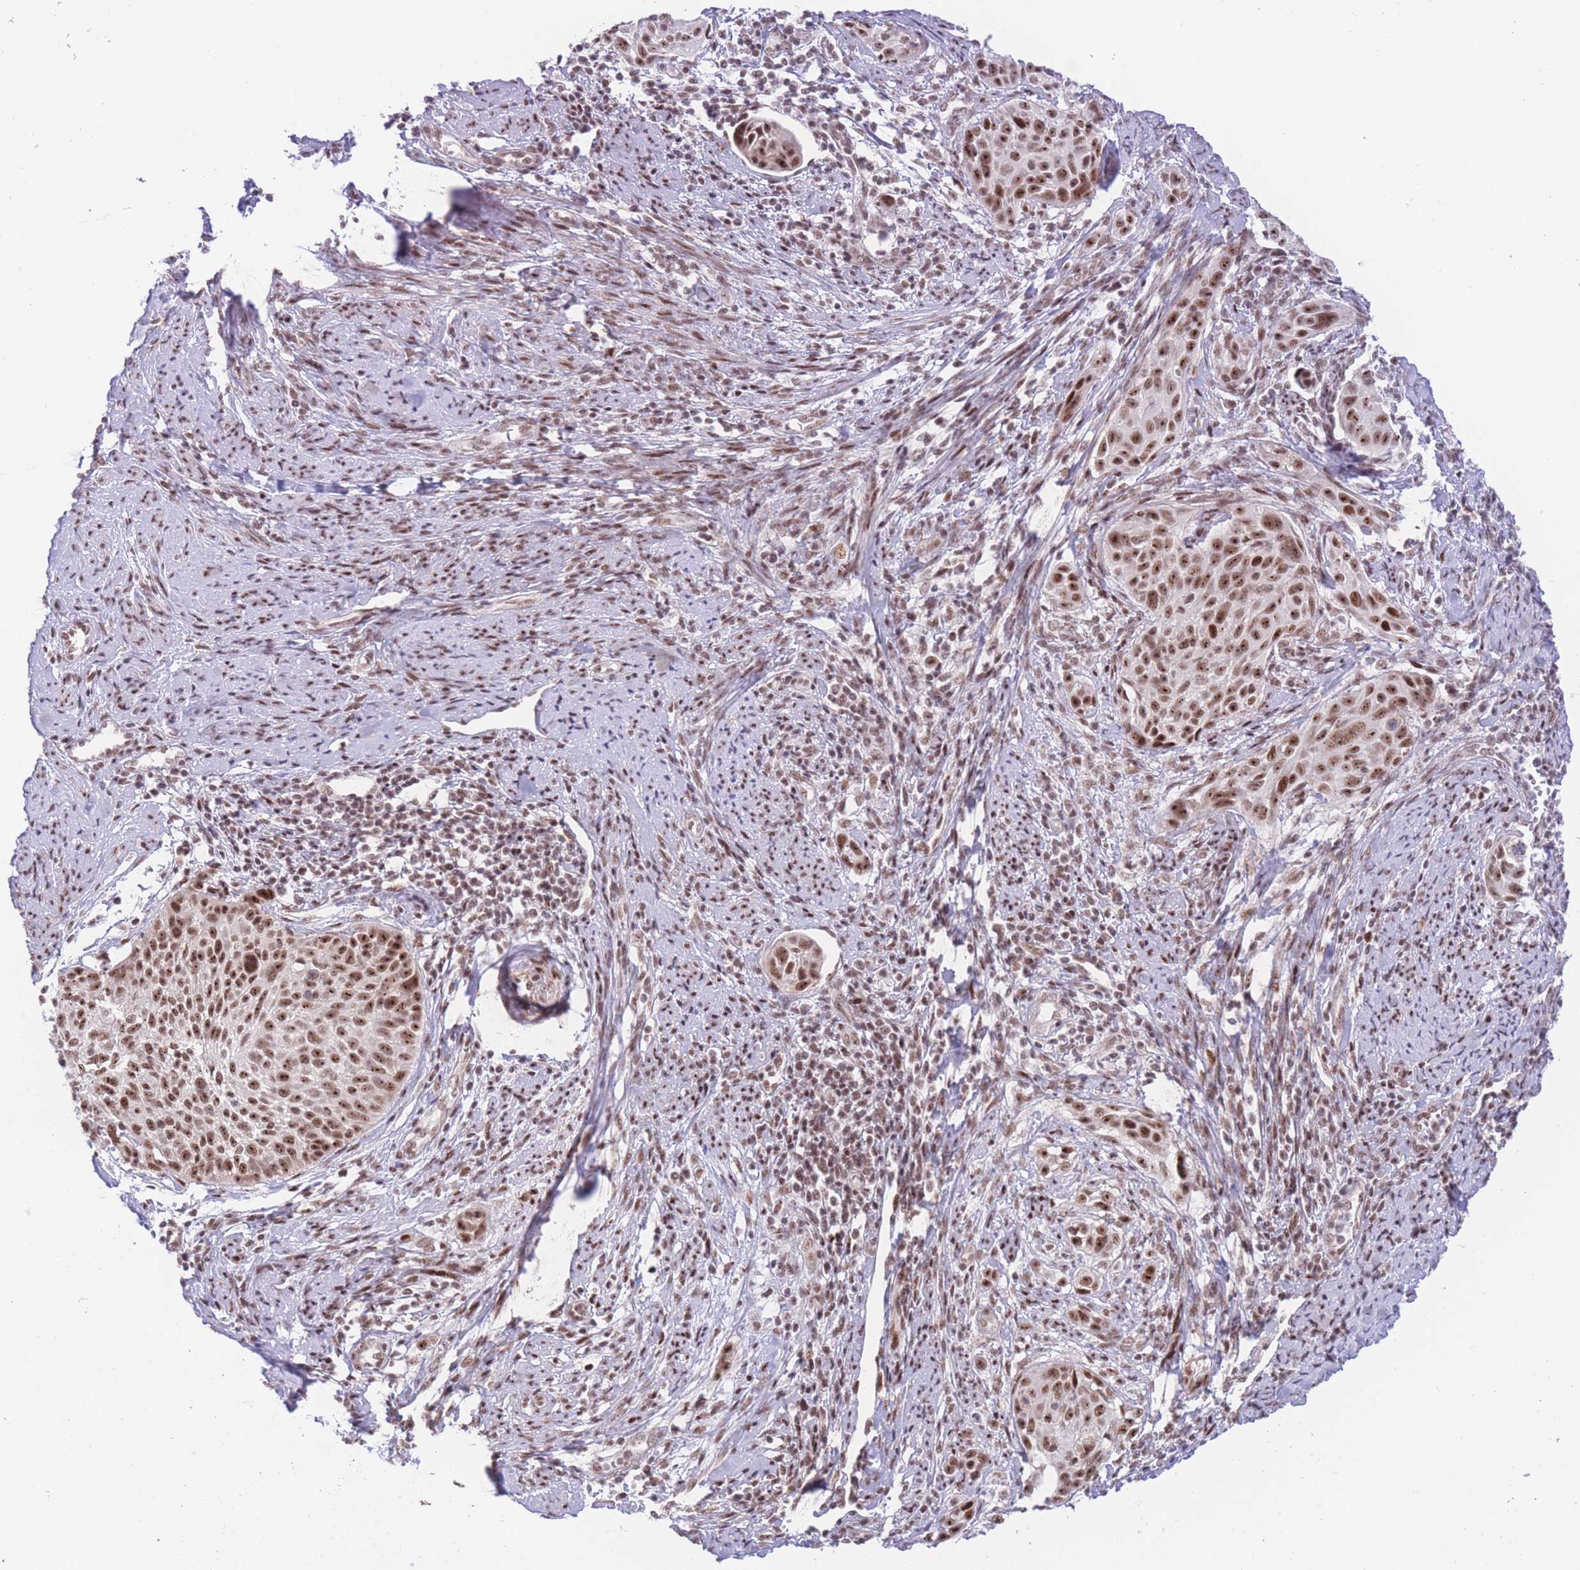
{"staining": {"intensity": "strong", "quantity": ">75%", "location": "nuclear"}, "tissue": "cervical cancer", "cell_type": "Tumor cells", "image_type": "cancer", "snomed": [{"axis": "morphology", "description": "Squamous cell carcinoma, NOS"}, {"axis": "topography", "description": "Cervix"}], "caption": "IHC of cervical squamous cell carcinoma shows high levels of strong nuclear staining in approximately >75% of tumor cells.", "gene": "PCIF1", "patient": {"sex": "female", "age": 70}}